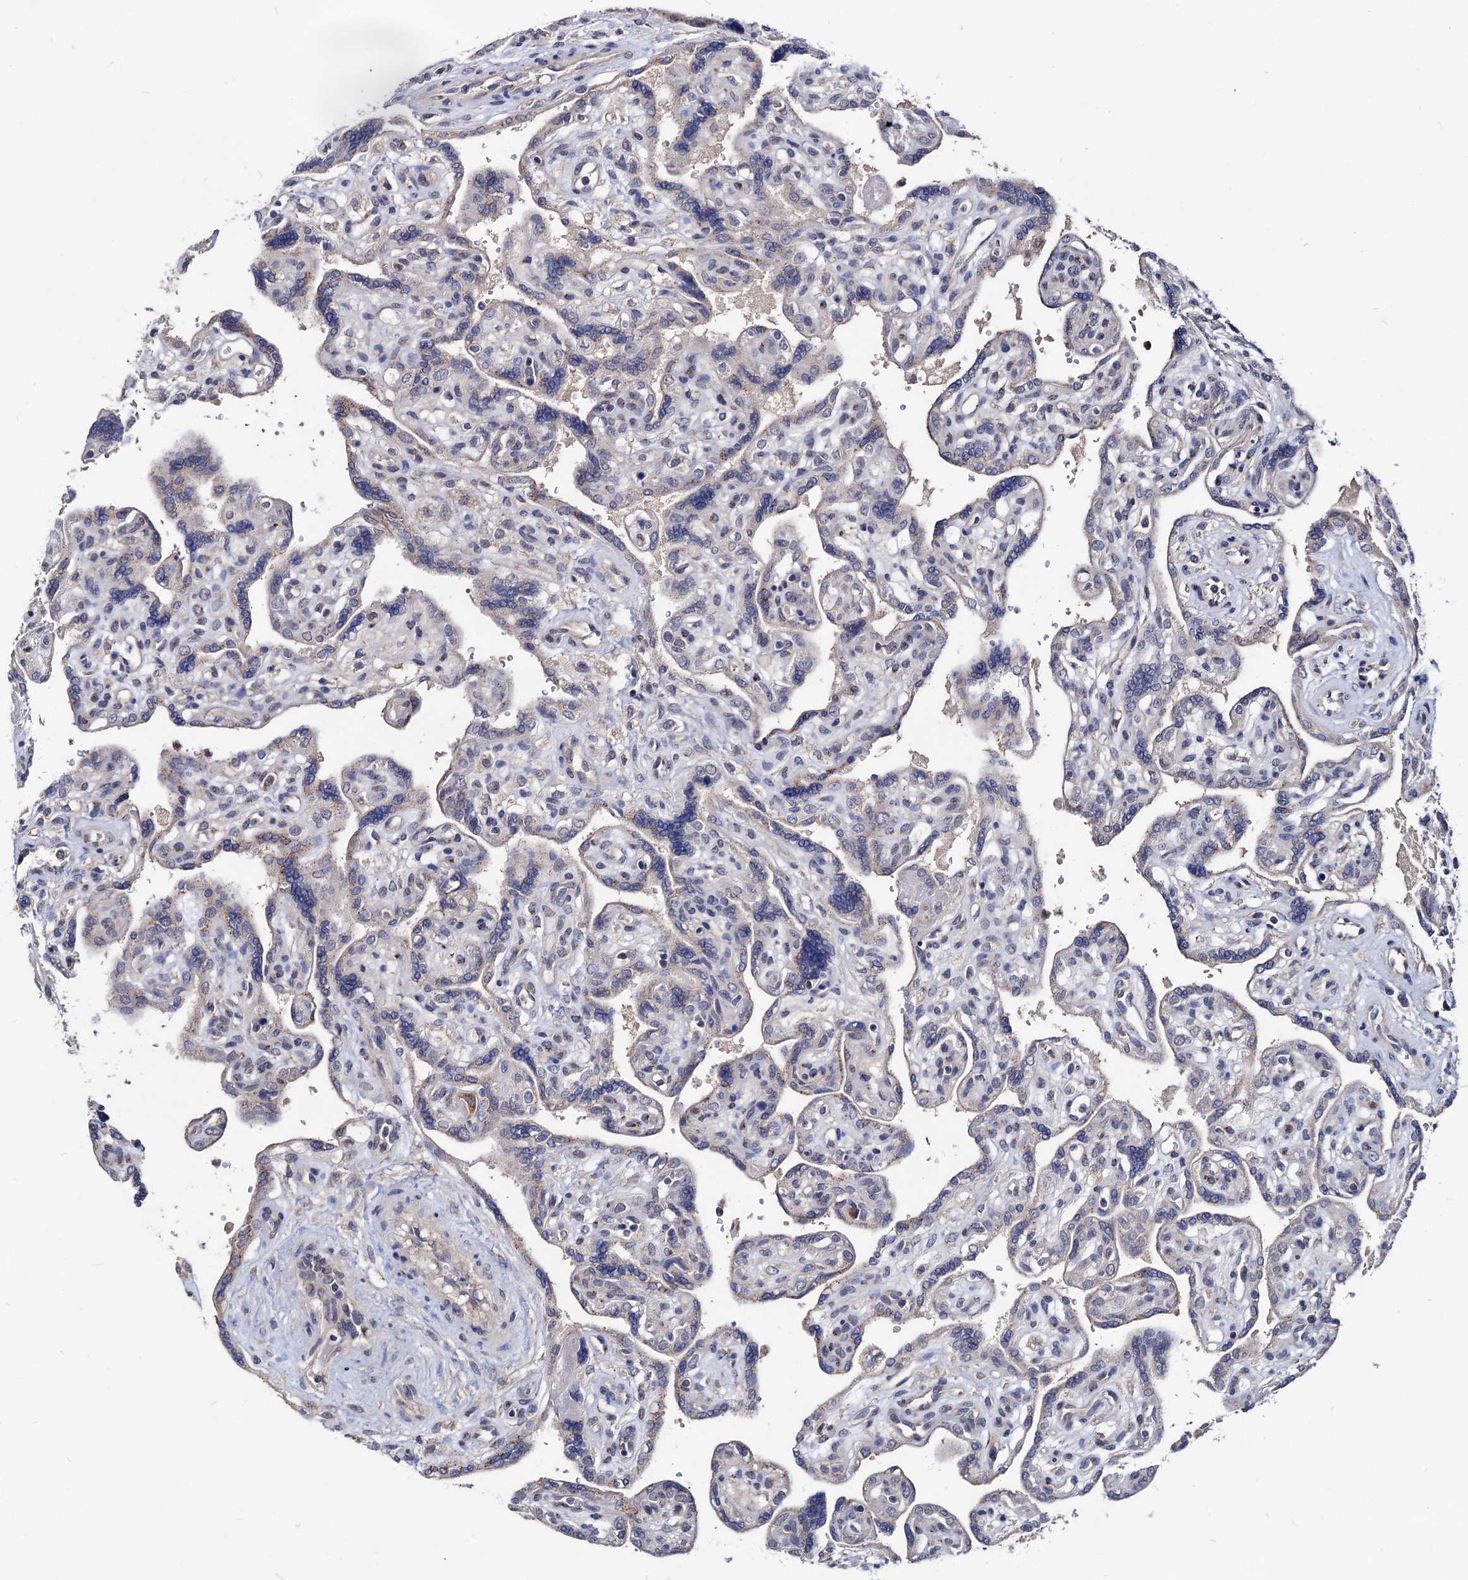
{"staining": {"intensity": "weak", "quantity": "<25%", "location": "cytoplasmic/membranous"}, "tissue": "placenta", "cell_type": "Trophoblastic cells", "image_type": "normal", "snomed": [{"axis": "morphology", "description": "Normal tissue, NOS"}, {"axis": "topography", "description": "Placenta"}], "caption": "DAB immunohistochemical staining of benign placenta exhibits no significant positivity in trophoblastic cells.", "gene": "ESD", "patient": {"sex": "female", "age": 39}}